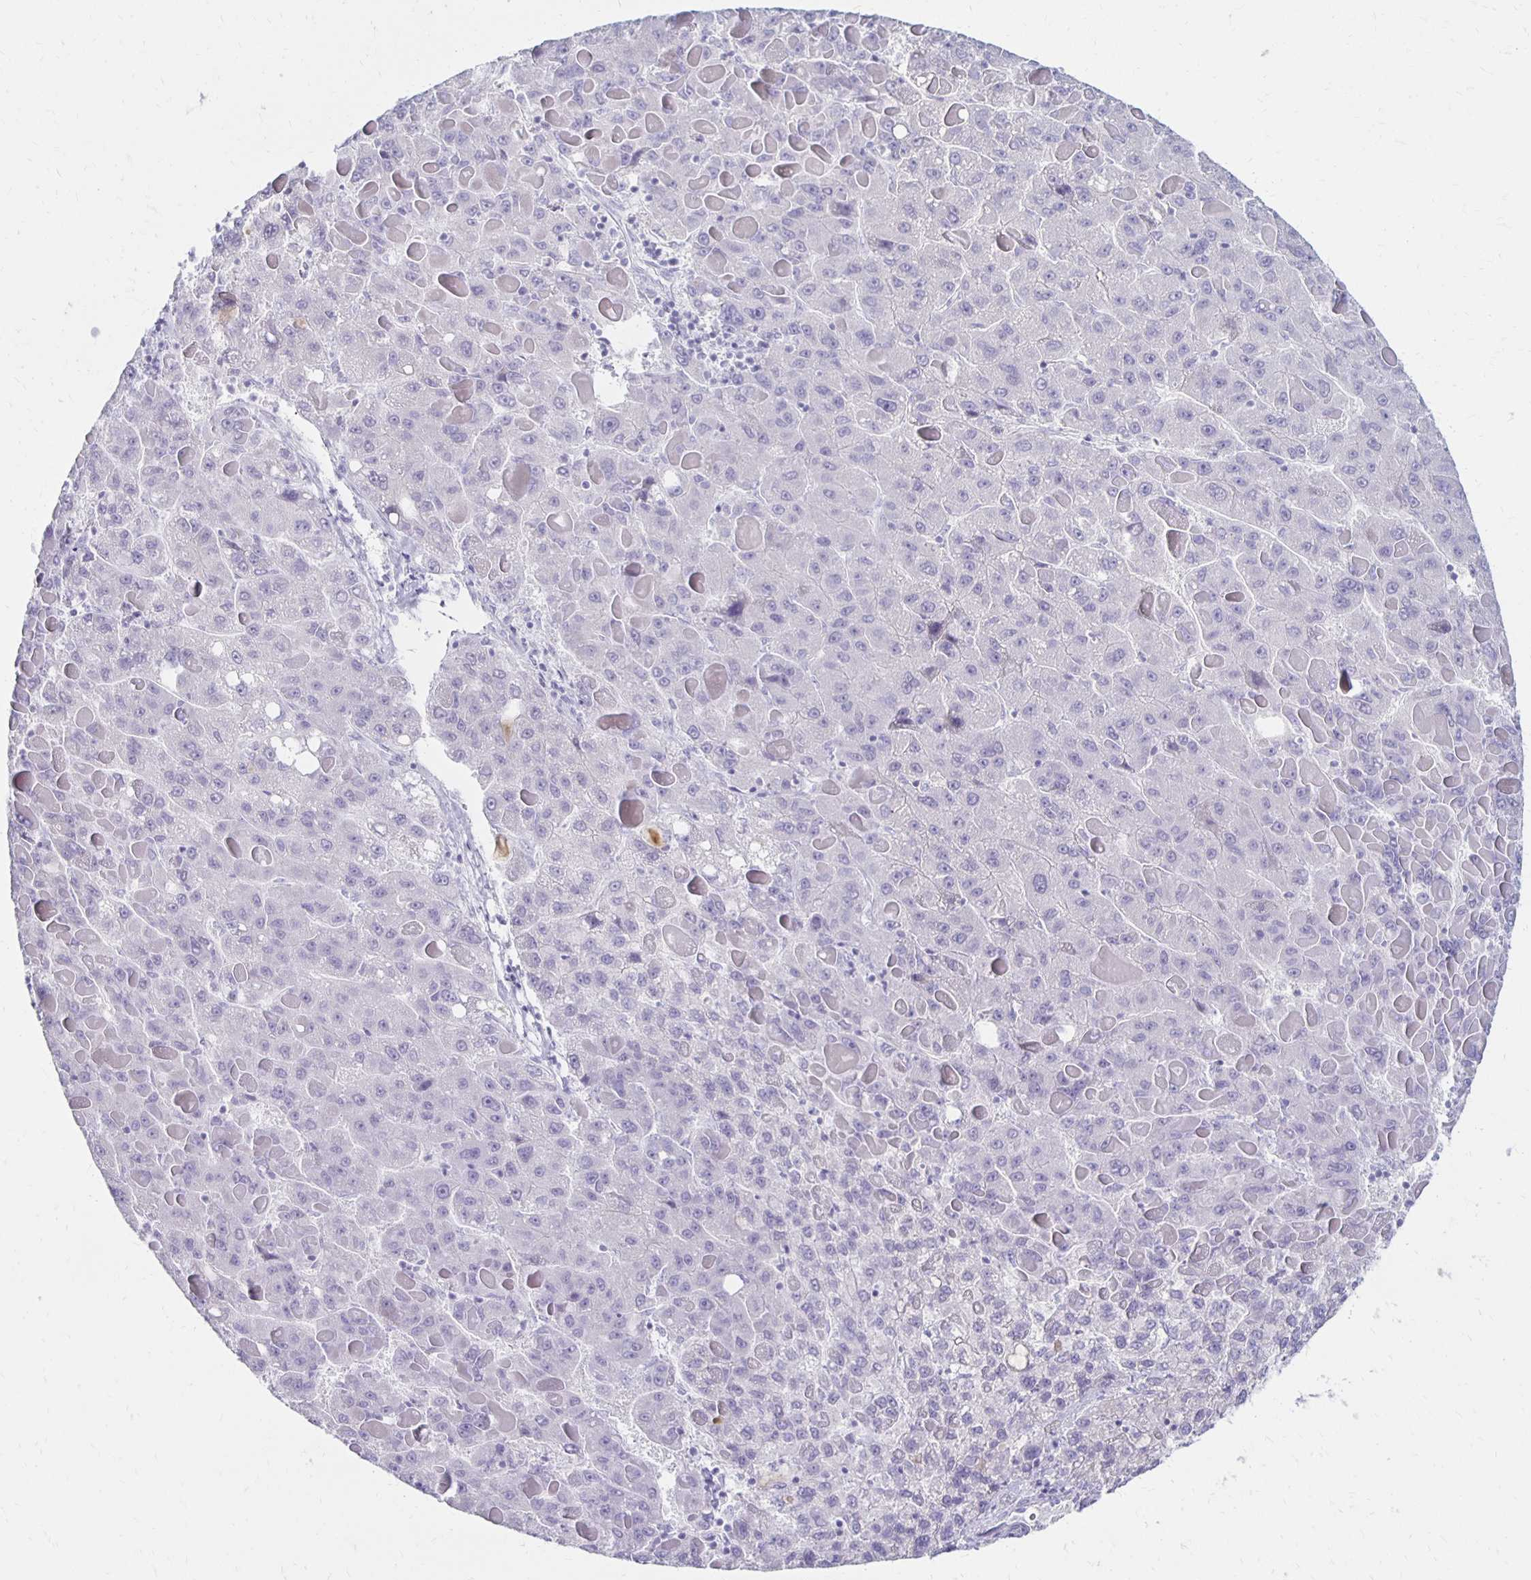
{"staining": {"intensity": "negative", "quantity": "none", "location": "none"}, "tissue": "liver cancer", "cell_type": "Tumor cells", "image_type": "cancer", "snomed": [{"axis": "morphology", "description": "Carcinoma, Hepatocellular, NOS"}, {"axis": "topography", "description": "Liver"}], "caption": "Tumor cells are negative for brown protein staining in liver cancer (hepatocellular carcinoma).", "gene": "RYR1", "patient": {"sex": "female", "age": 82}}